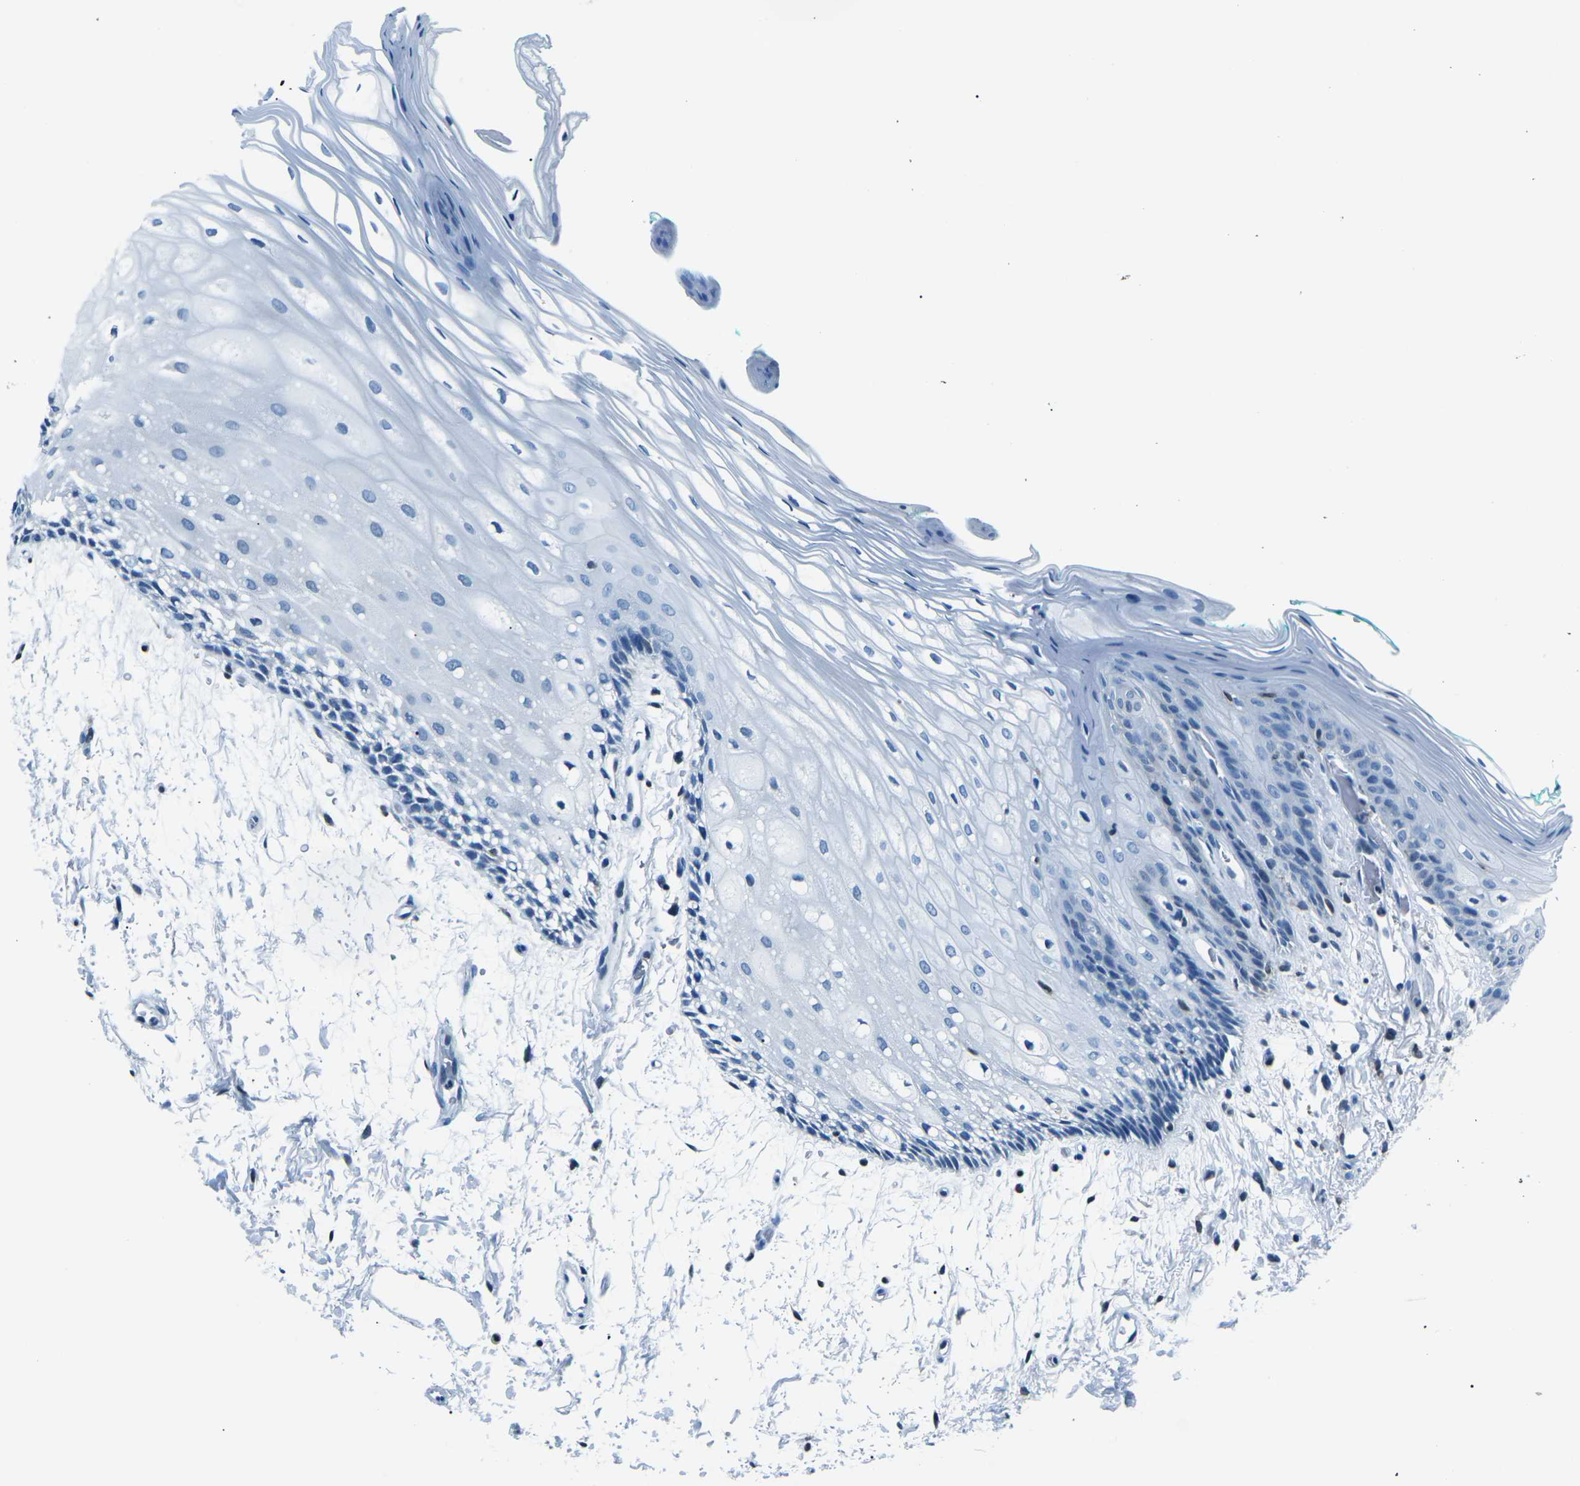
{"staining": {"intensity": "negative", "quantity": "none", "location": "none"}, "tissue": "oral mucosa", "cell_type": "Squamous epithelial cells", "image_type": "normal", "snomed": [{"axis": "morphology", "description": "Normal tissue, NOS"}, {"axis": "topography", "description": "Skeletal muscle"}, {"axis": "topography", "description": "Oral tissue"}, {"axis": "topography", "description": "Peripheral nerve tissue"}], "caption": "Squamous epithelial cells are negative for brown protein staining in benign oral mucosa. (DAB immunohistochemistry (IHC) with hematoxylin counter stain).", "gene": "CELF2", "patient": {"sex": "female", "age": 84}}